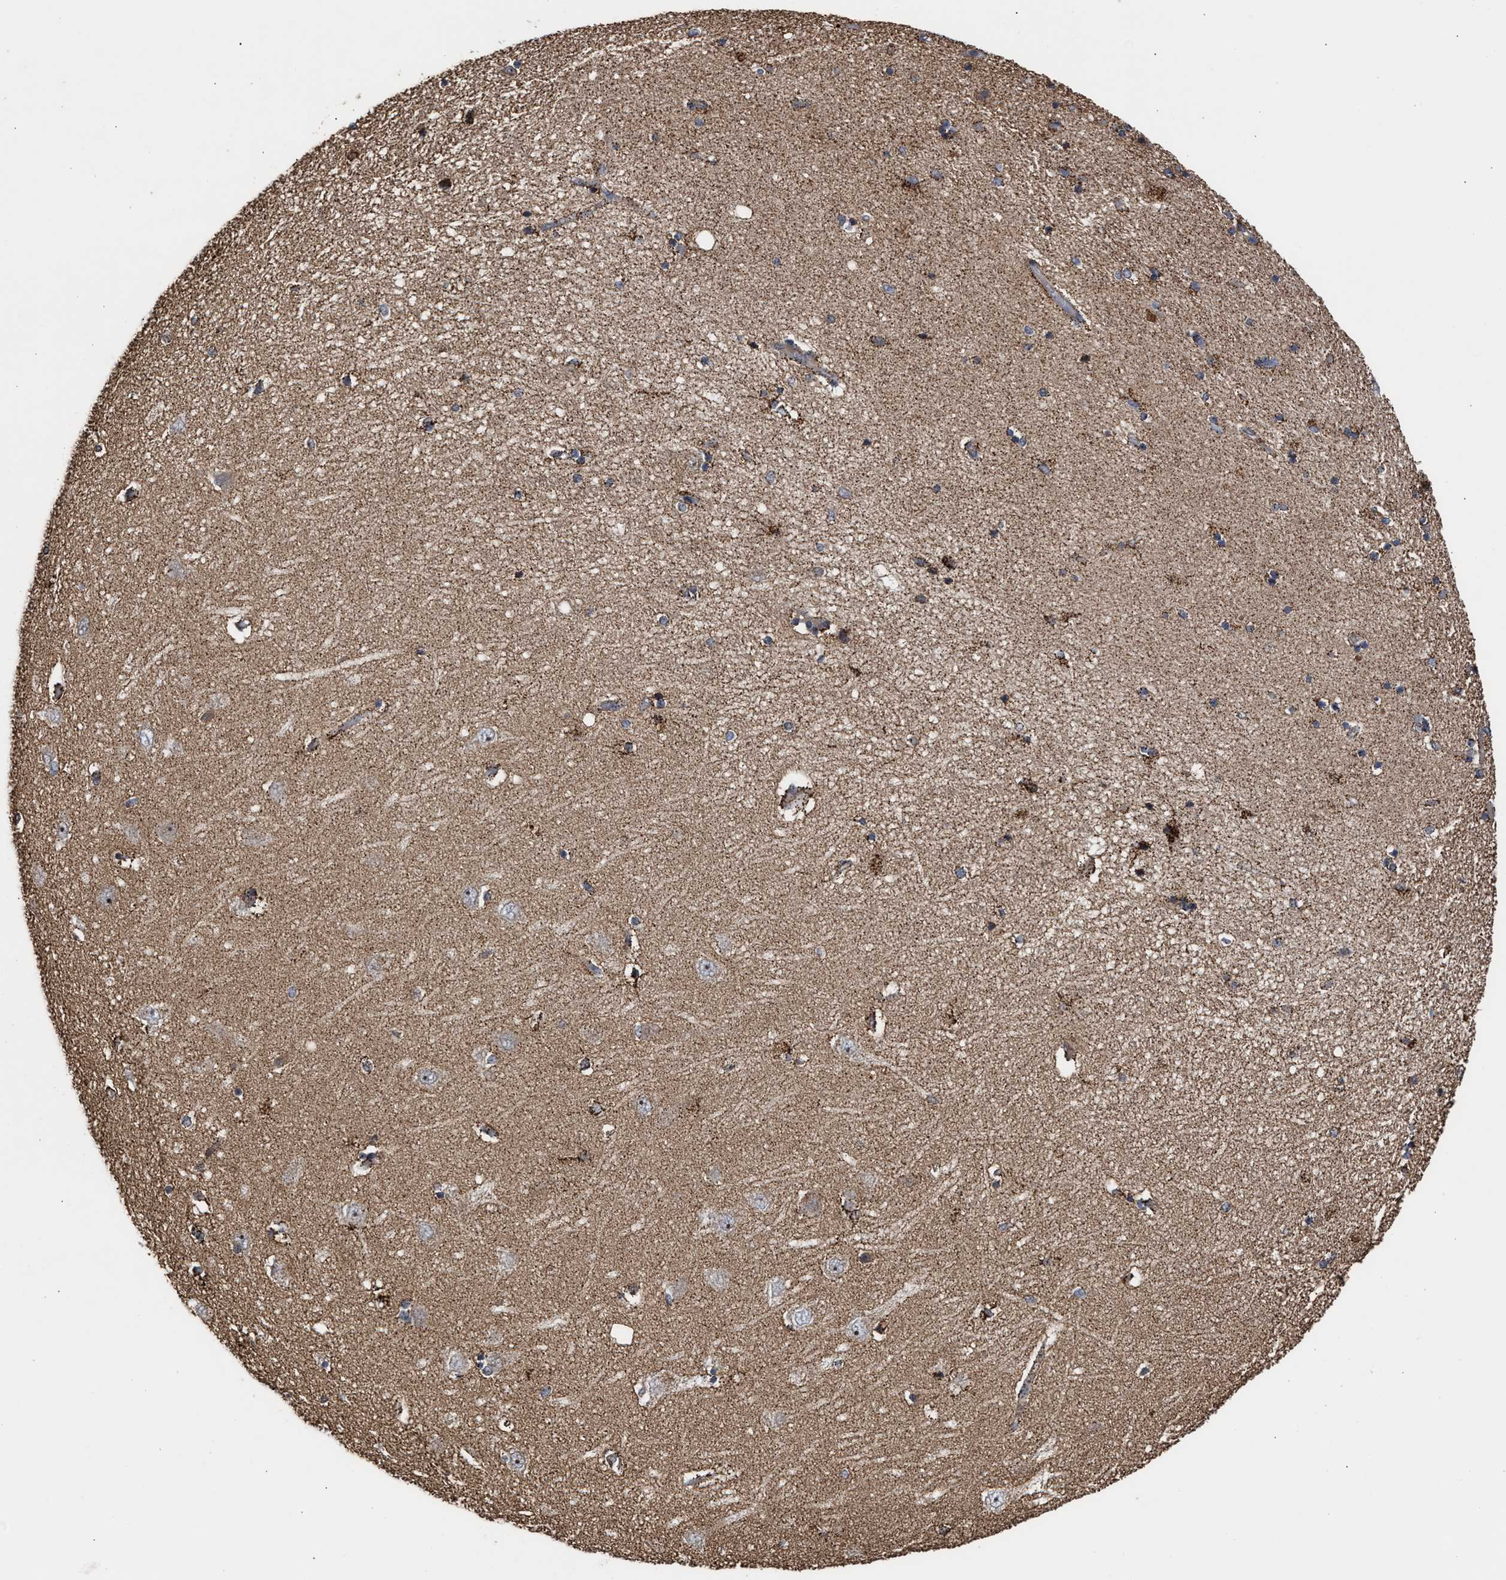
{"staining": {"intensity": "strong", "quantity": "25%-75%", "location": "cytoplasmic/membranous"}, "tissue": "hippocampus", "cell_type": "Glial cells", "image_type": "normal", "snomed": [{"axis": "morphology", "description": "Normal tissue, NOS"}, {"axis": "topography", "description": "Hippocampus"}], "caption": "About 25%-75% of glial cells in benign human hippocampus display strong cytoplasmic/membranous protein positivity as visualized by brown immunohistochemical staining.", "gene": "EXOSC2", "patient": {"sex": "female", "age": 54}}